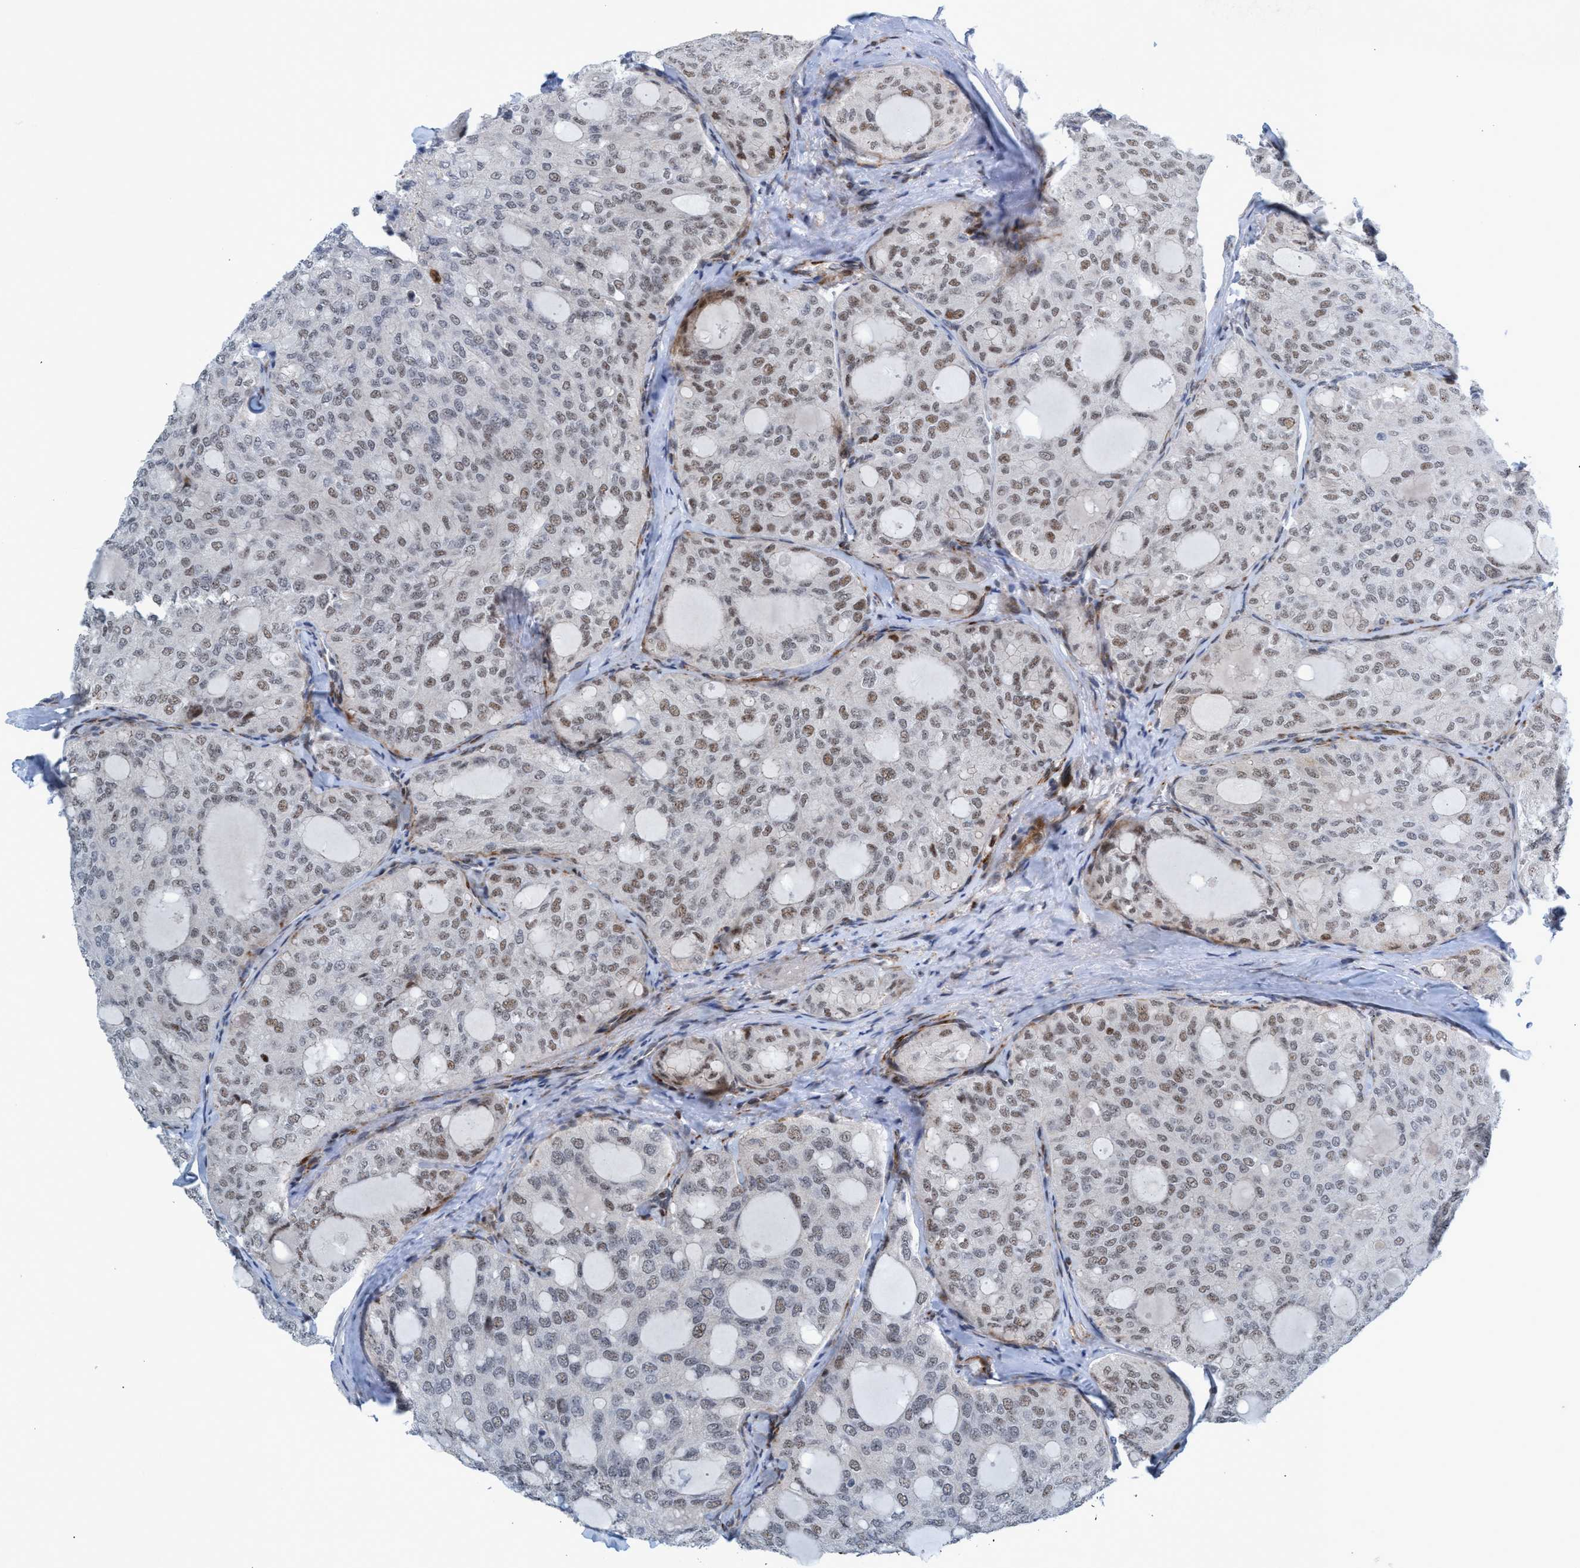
{"staining": {"intensity": "weak", "quantity": ">75%", "location": "nuclear"}, "tissue": "thyroid cancer", "cell_type": "Tumor cells", "image_type": "cancer", "snomed": [{"axis": "morphology", "description": "Follicular adenoma carcinoma, NOS"}, {"axis": "topography", "description": "Thyroid gland"}], "caption": "The micrograph demonstrates staining of thyroid cancer, revealing weak nuclear protein staining (brown color) within tumor cells.", "gene": "CWC27", "patient": {"sex": "male", "age": 75}}